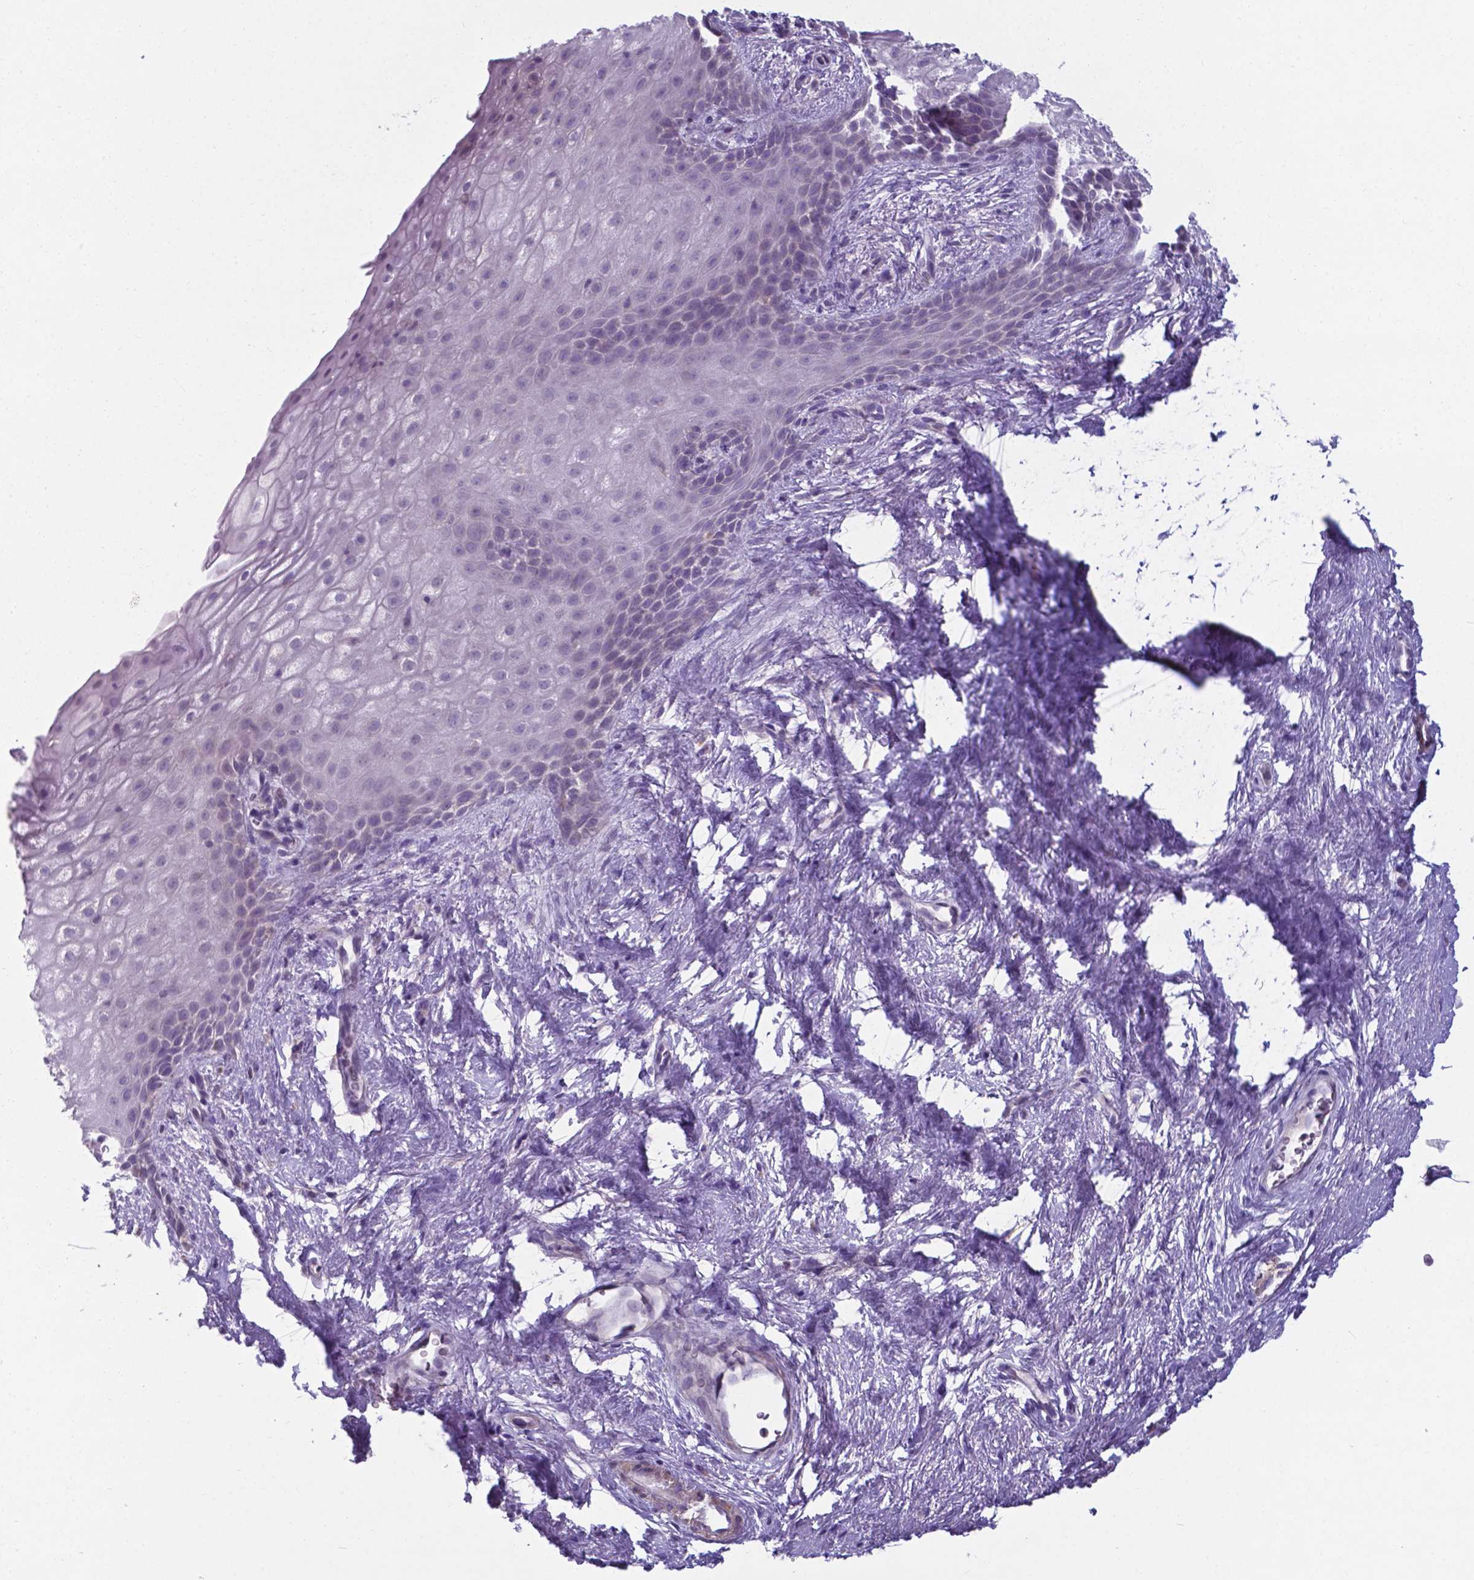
{"staining": {"intensity": "negative", "quantity": "none", "location": "none"}, "tissue": "skin", "cell_type": "Epidermal cells", "image_type": "normal", "snomed": [{"axis": "morphology", "description": "Normal tissue, NOS"}, {"axis": "topography", "description": "Anal"}], "caption": "IHC photomicrograph of normal skin: human skin stained with DAB reveals no significant protein positivity in epidermal cells.", "gene": "AP5B1", "patient": {"sex": "female", "age": 46}}